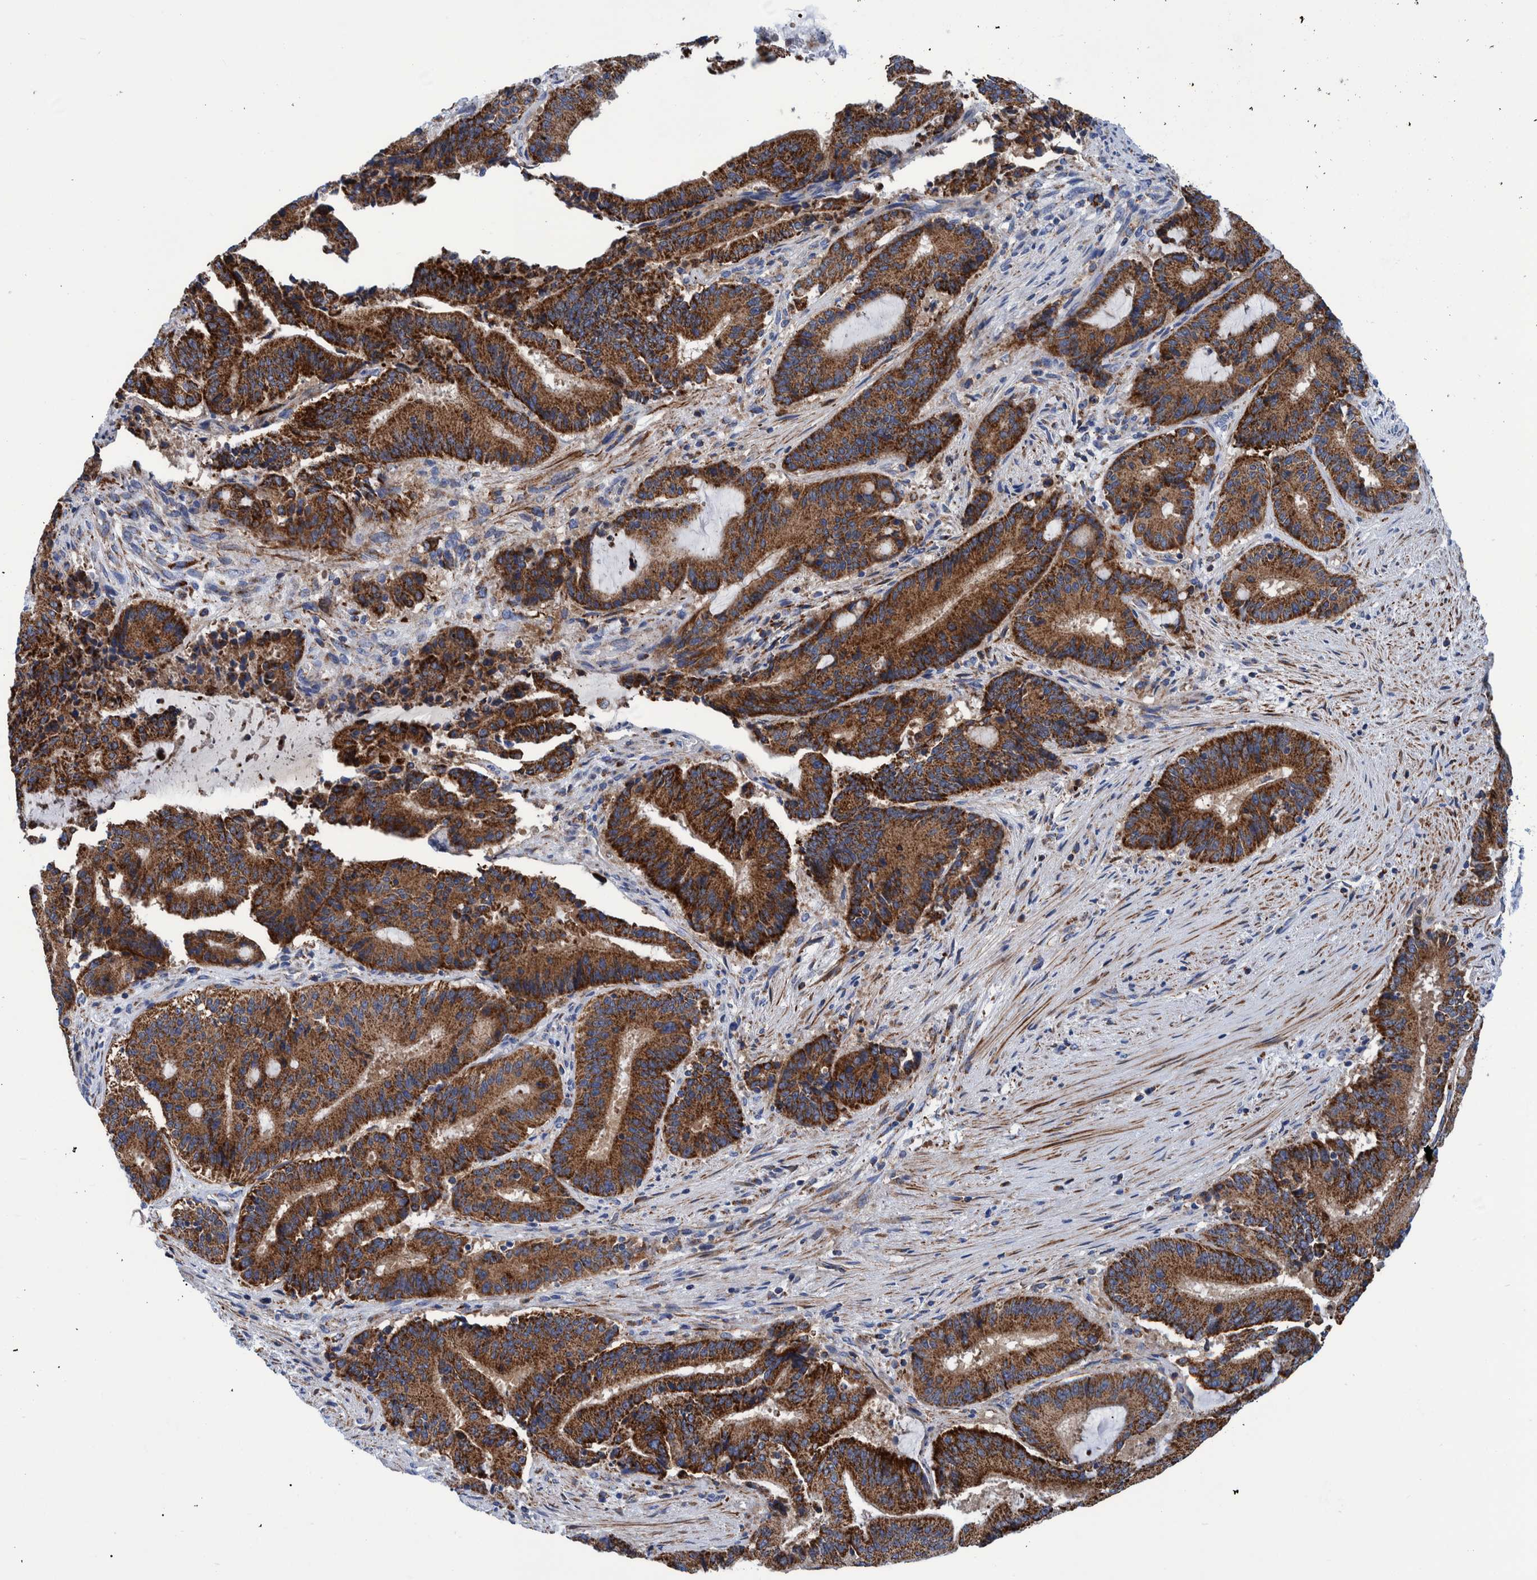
{"staining": {"intensity": "strong", "quantity": ">75%", "location": "cytoplasmic/membranous"}, "tissue": "liver cancer", "cell_type": "Tumor cells", "image_type": "cancer", "snomed": [{"axis": "morphology", "description": "Normal tissue, NOS"}, {"axis": "morphology", "description": "Cholangiocarcinoma"}, {"axis": "topography", "description": "Liver"}, {"axis": "topography", "description": "Peripheral nerve tissue"}], "caption": "Human cholangiocarcinoma (liver) stained for a protein (brown) exhibits strong cytoplasmic/membranous positive staining in approximately >75% of tumor cells.", "gene": "BZW2", "patient": {"sex": "female", "age": 73}}